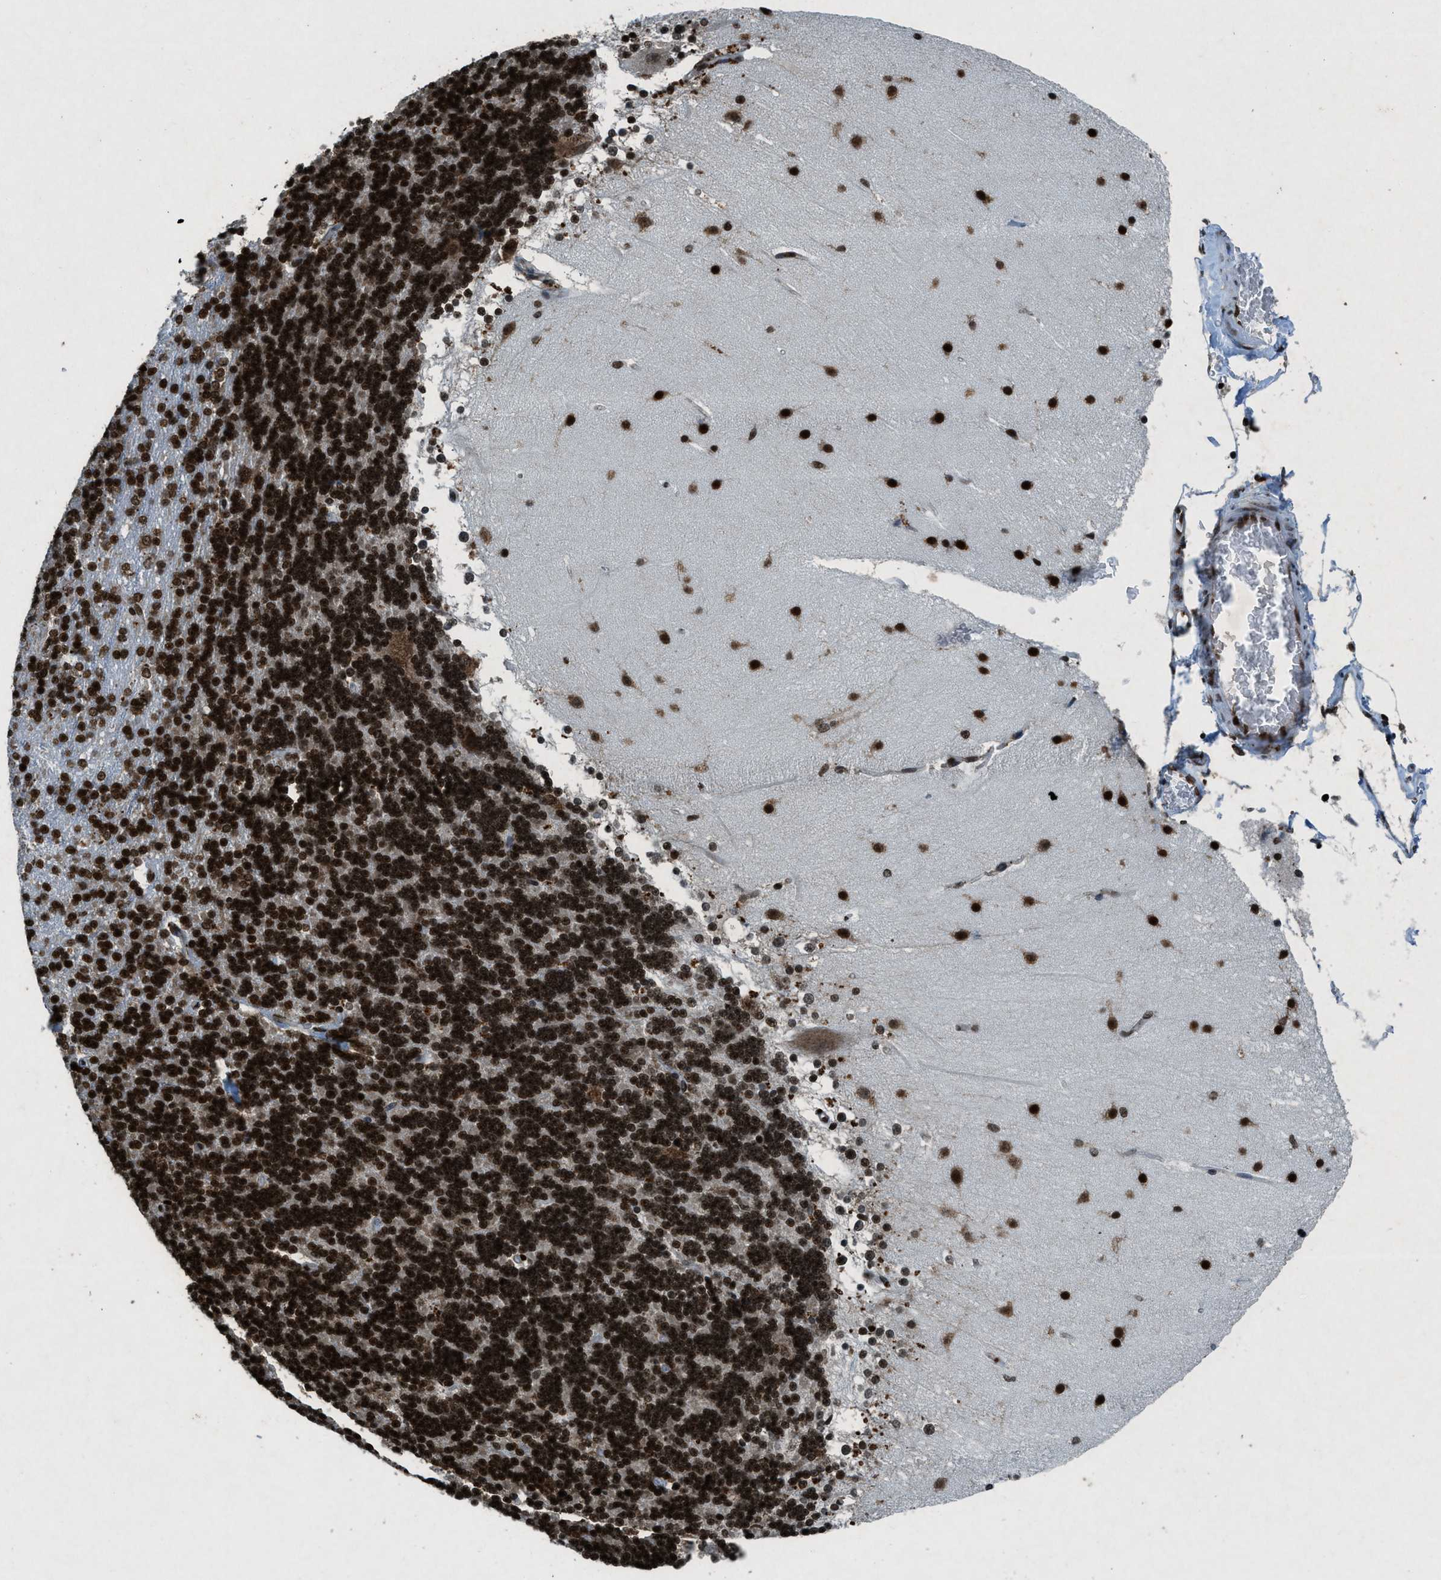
{"staining": {"intensity": "strong", "quantity": ">75%", "location": "nuclear"}, "tissue": "cerebellum", "cell_type": "Cells in granular layer", "image_type": "normal", "snomed": [{"axis": "morphology", "description": "Normal tissue, NOS"}, {"axis": "topography", "description": "Cerebellum"}], "caption": "A brown stain highlights strong nuclear staining of a protein in cells in granular layer of normal human cerebellum. (DAB (3,3'-diaminobenzidine) IHC, brown staining for protein, blue staining for nuclei).", "gene": "NXF1", "patient": {"sex": "female", "age": 19}}